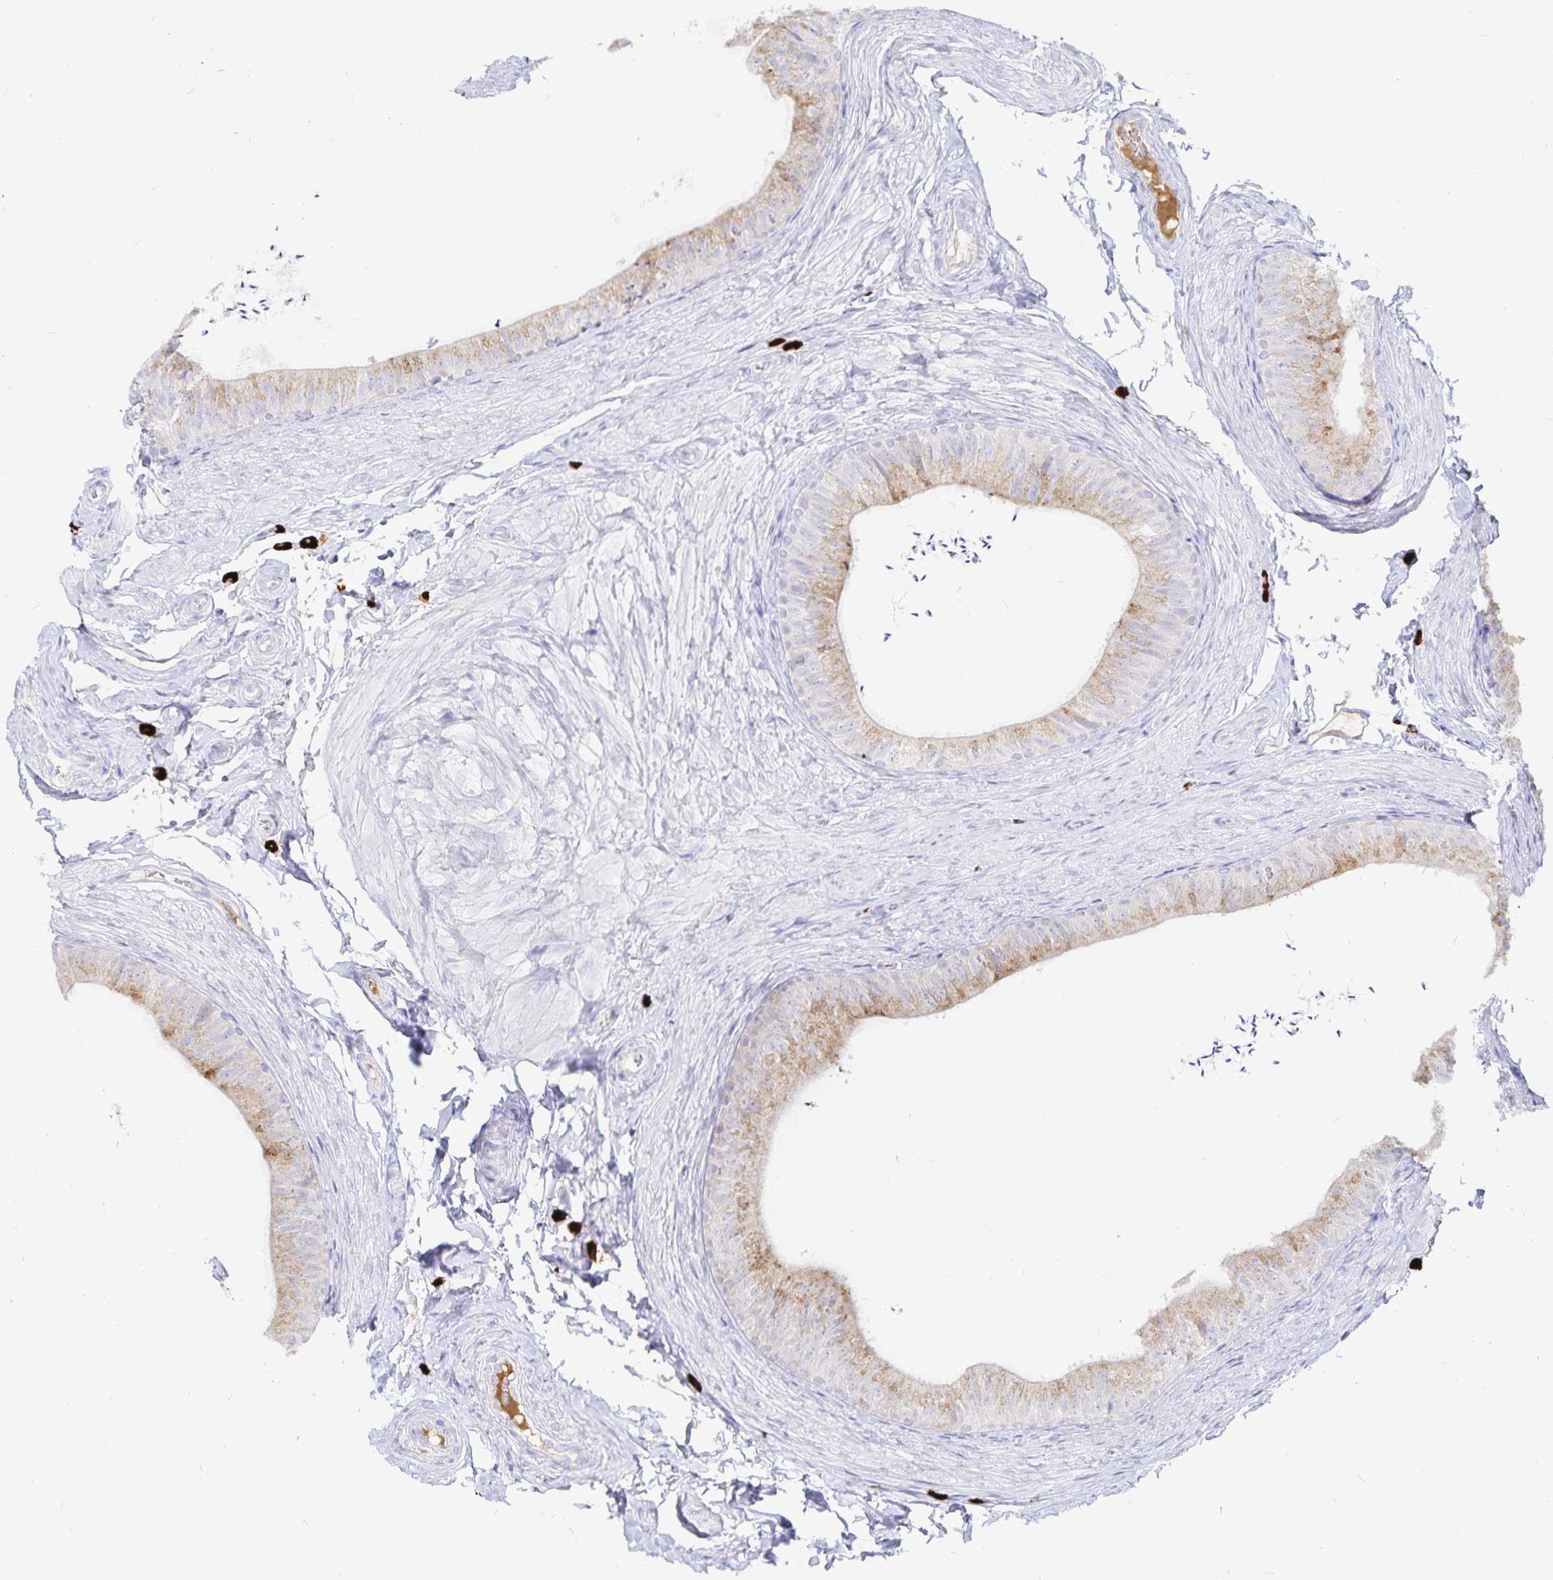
{"staining": {"intensity": "moderate", "quantity": ">75%", "location": "cytoplasmic/membranous"}, "tissue": "epididymis", "cell_type": "Glandular cells", "image_type": "normal", "snomed": [{"axis": "morphology", "description": "Normal tissue, NOS"}, {"axis": "topography", "description": "Epididymis, spermatic cord, NOS"}, {"axis": "topography", "description": "Epididymis"}, {"axis": "topography", "description": "Peripheral nerve tissue"}], "caption": "Human epididymis stained with a protein marker demonstrates moderate staining in glandular cells.", "gene": "PKHD1", "patient": {"sex": "male", "age": 29}}